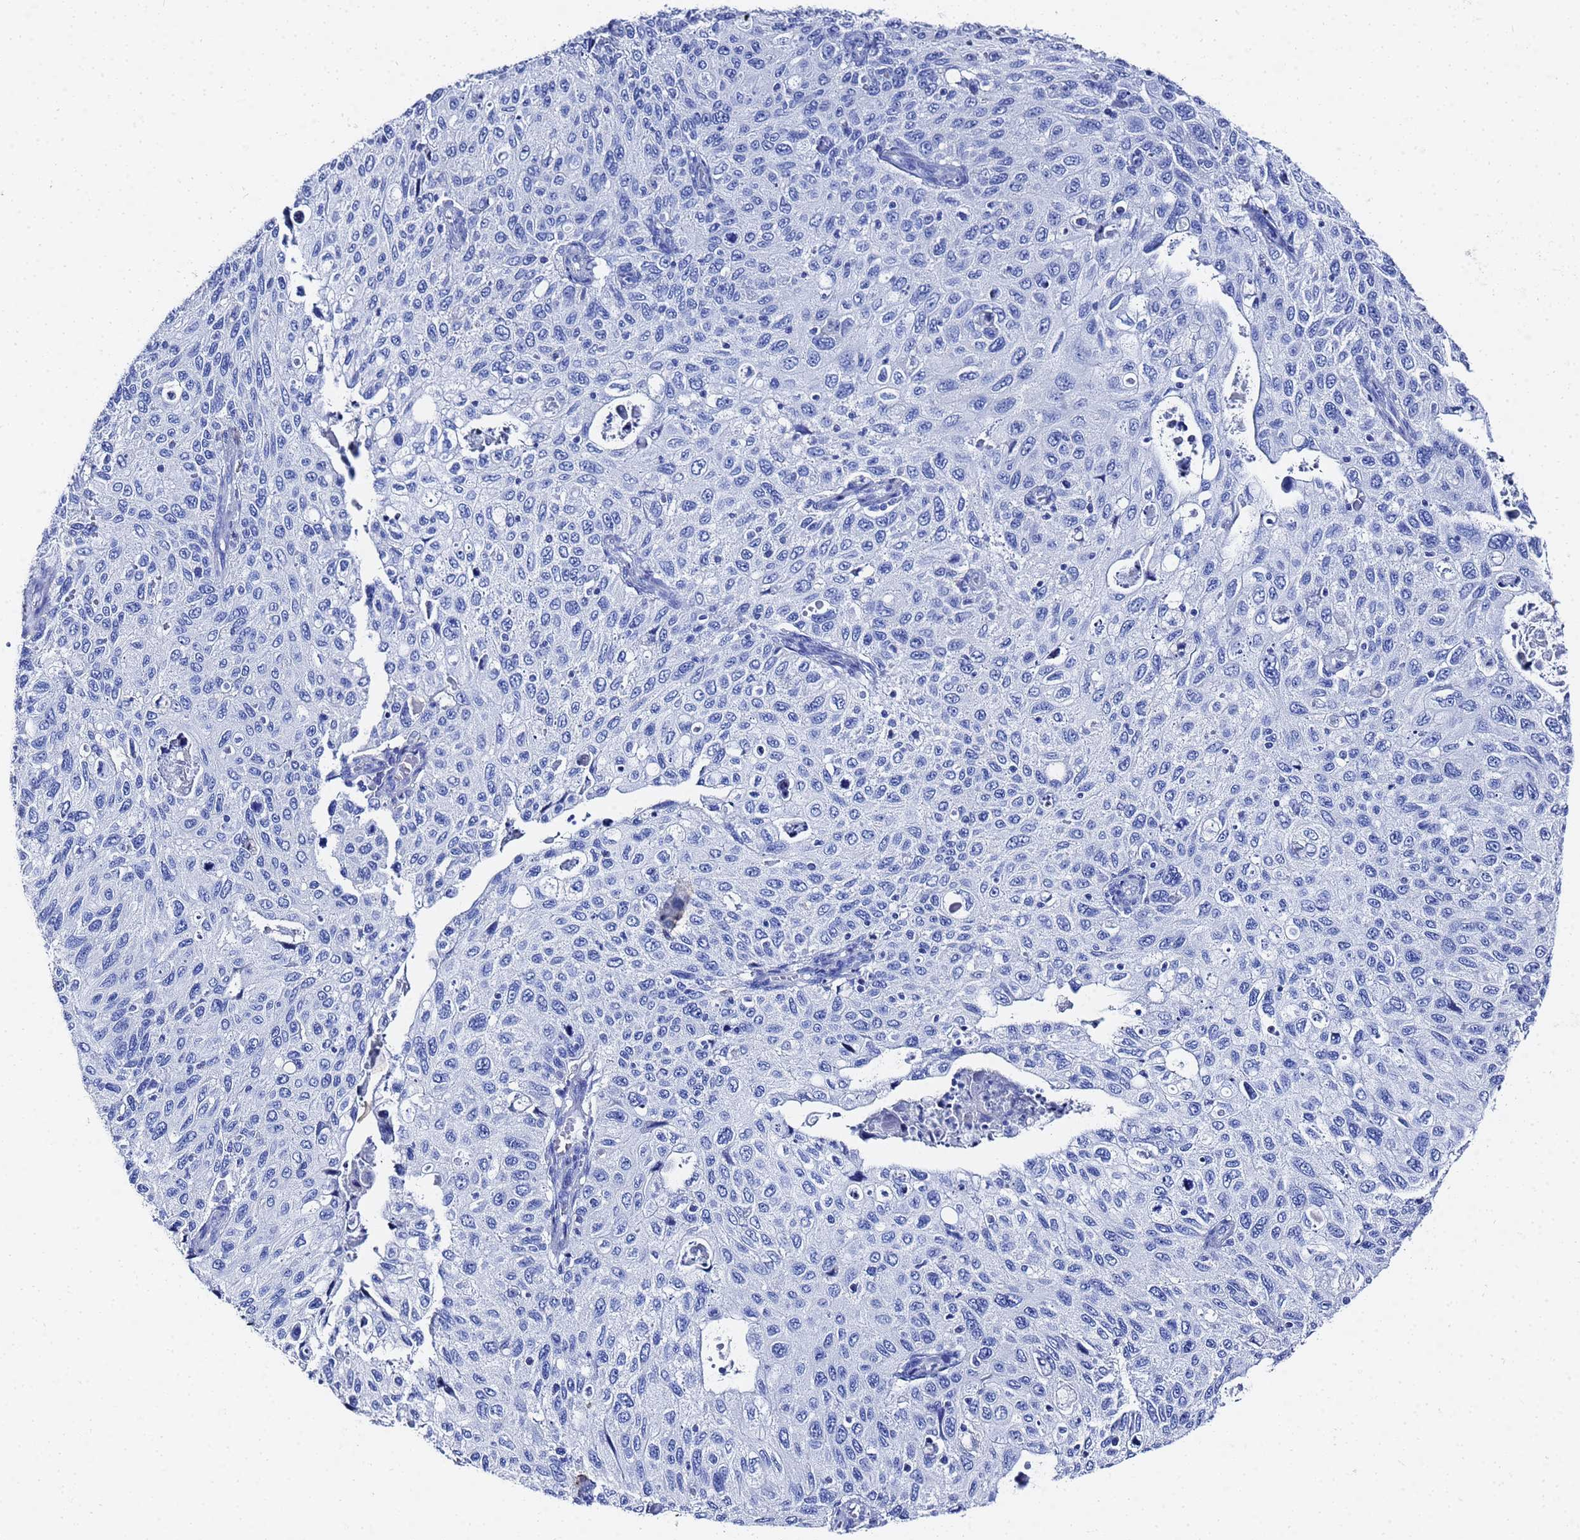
{"staining": {"intensity": "negative", "quantity": "none", "location": "none"}, "tissue": "cervical cancer", "cell_type": "Tumor cells", "image_type": "cancer", "snomed": [{"axis": "morphology", "description": "Squamous cell carcinoma, NOS"}, {"axis": "topography", "description": "Cervix"}], "caption": "Human cervical cancer (squamous cell carcinoma) stained for a protein using immunohistochemistry reveals no staining in tumor cells.", "gene": "GGT1", "patient": {"sex": "female", "age": 70}}